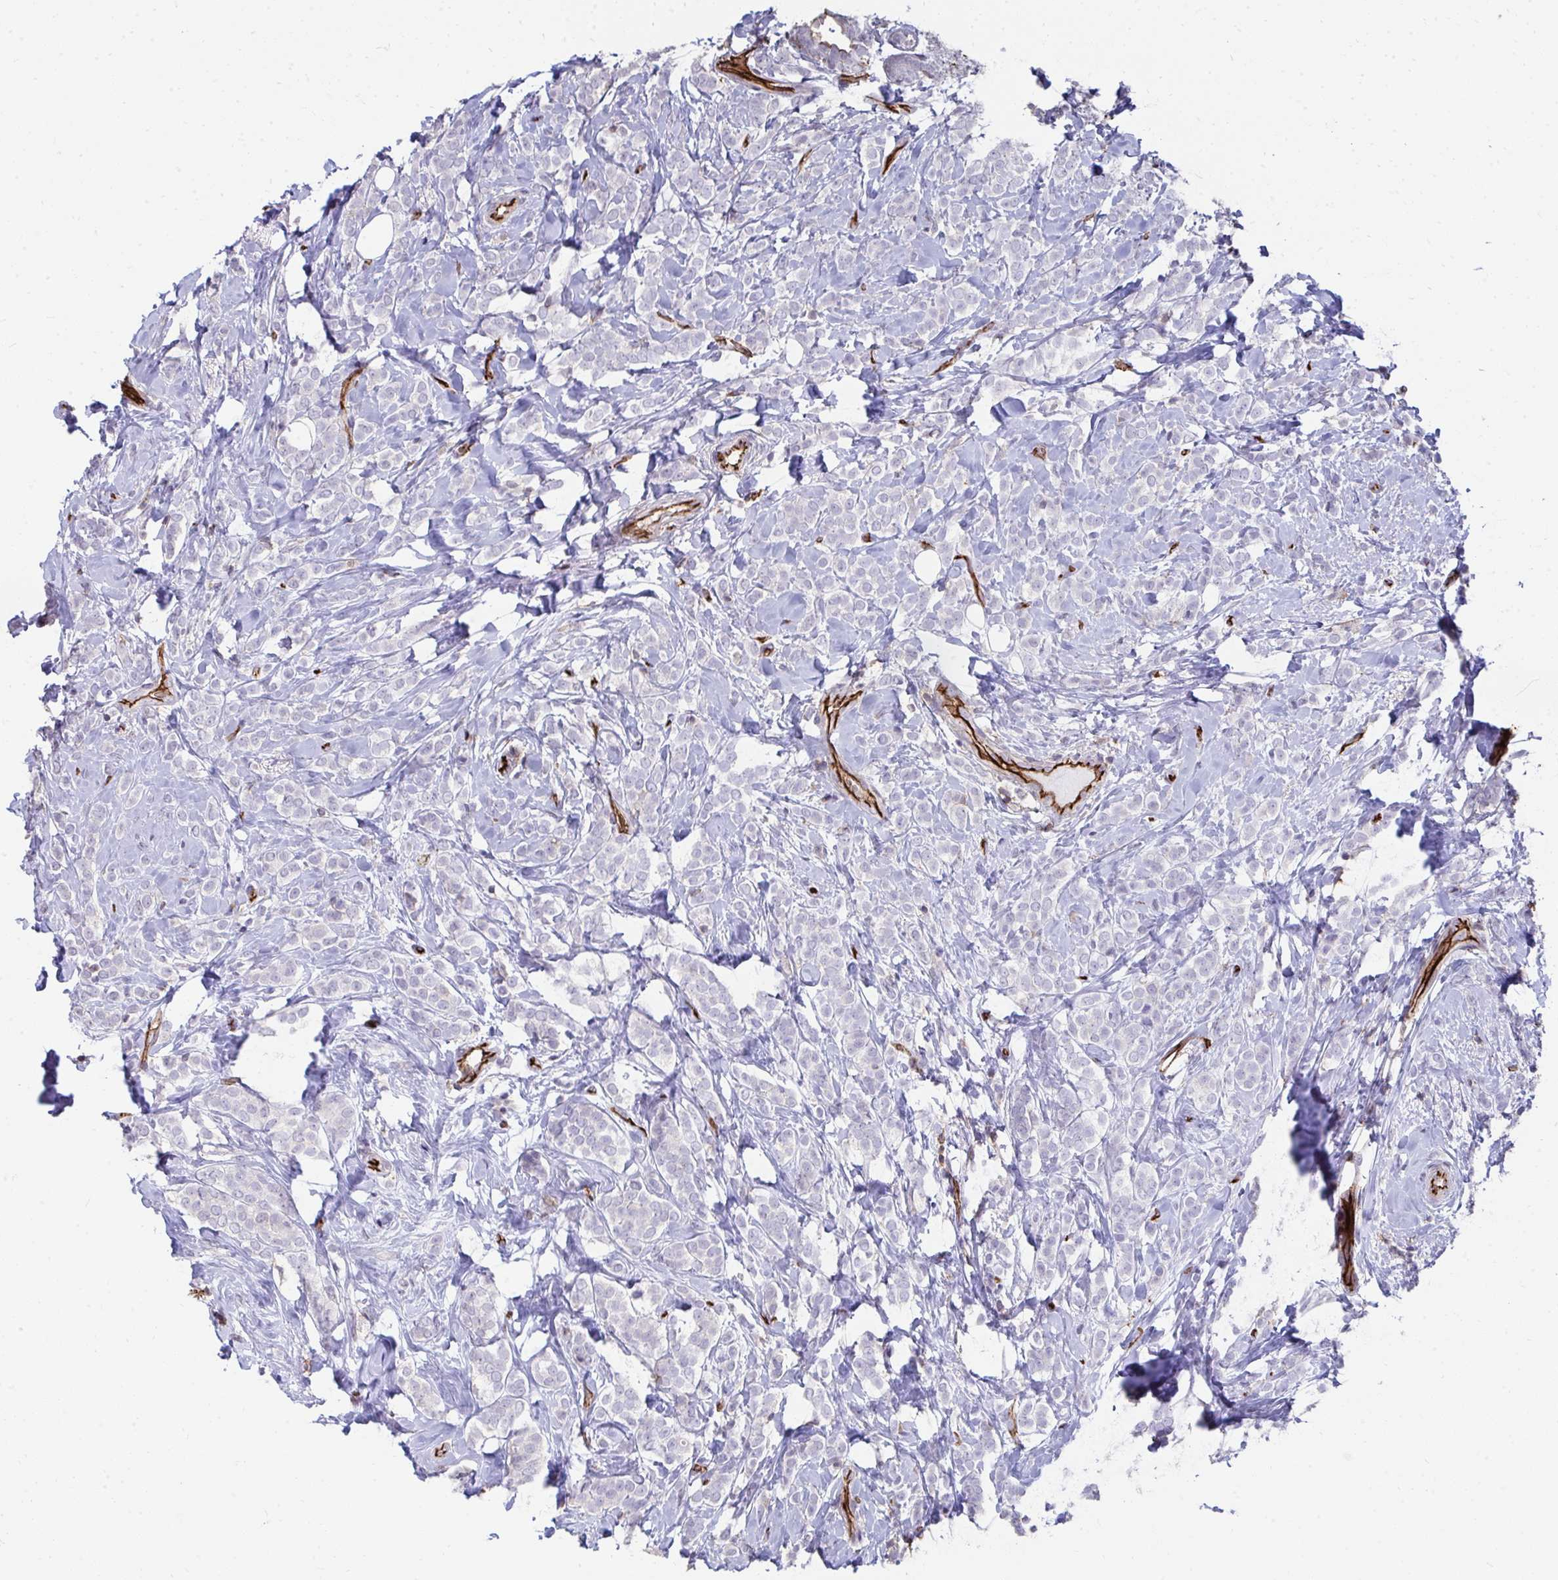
{"staining": {"intensity": "negative", "quantity": "none", "location": "none"}, "tissue": "breast cancer", "cell_type": "Tumor cells", "image_type": "cancer", "snomed": [{"axis": "morphology", "description": "Lobular carcinoma"}, {"axis": "topography", "description": "Breast"}], "caption": "A high-resolution histopathology image shows immunohistochemistry (IHC) staining of breast cancer (lobular carcinoma), which shows no significant positivity in tumor cells.", "gene": "FOXN3", "patient": {"sex": "female", "age": 49}}